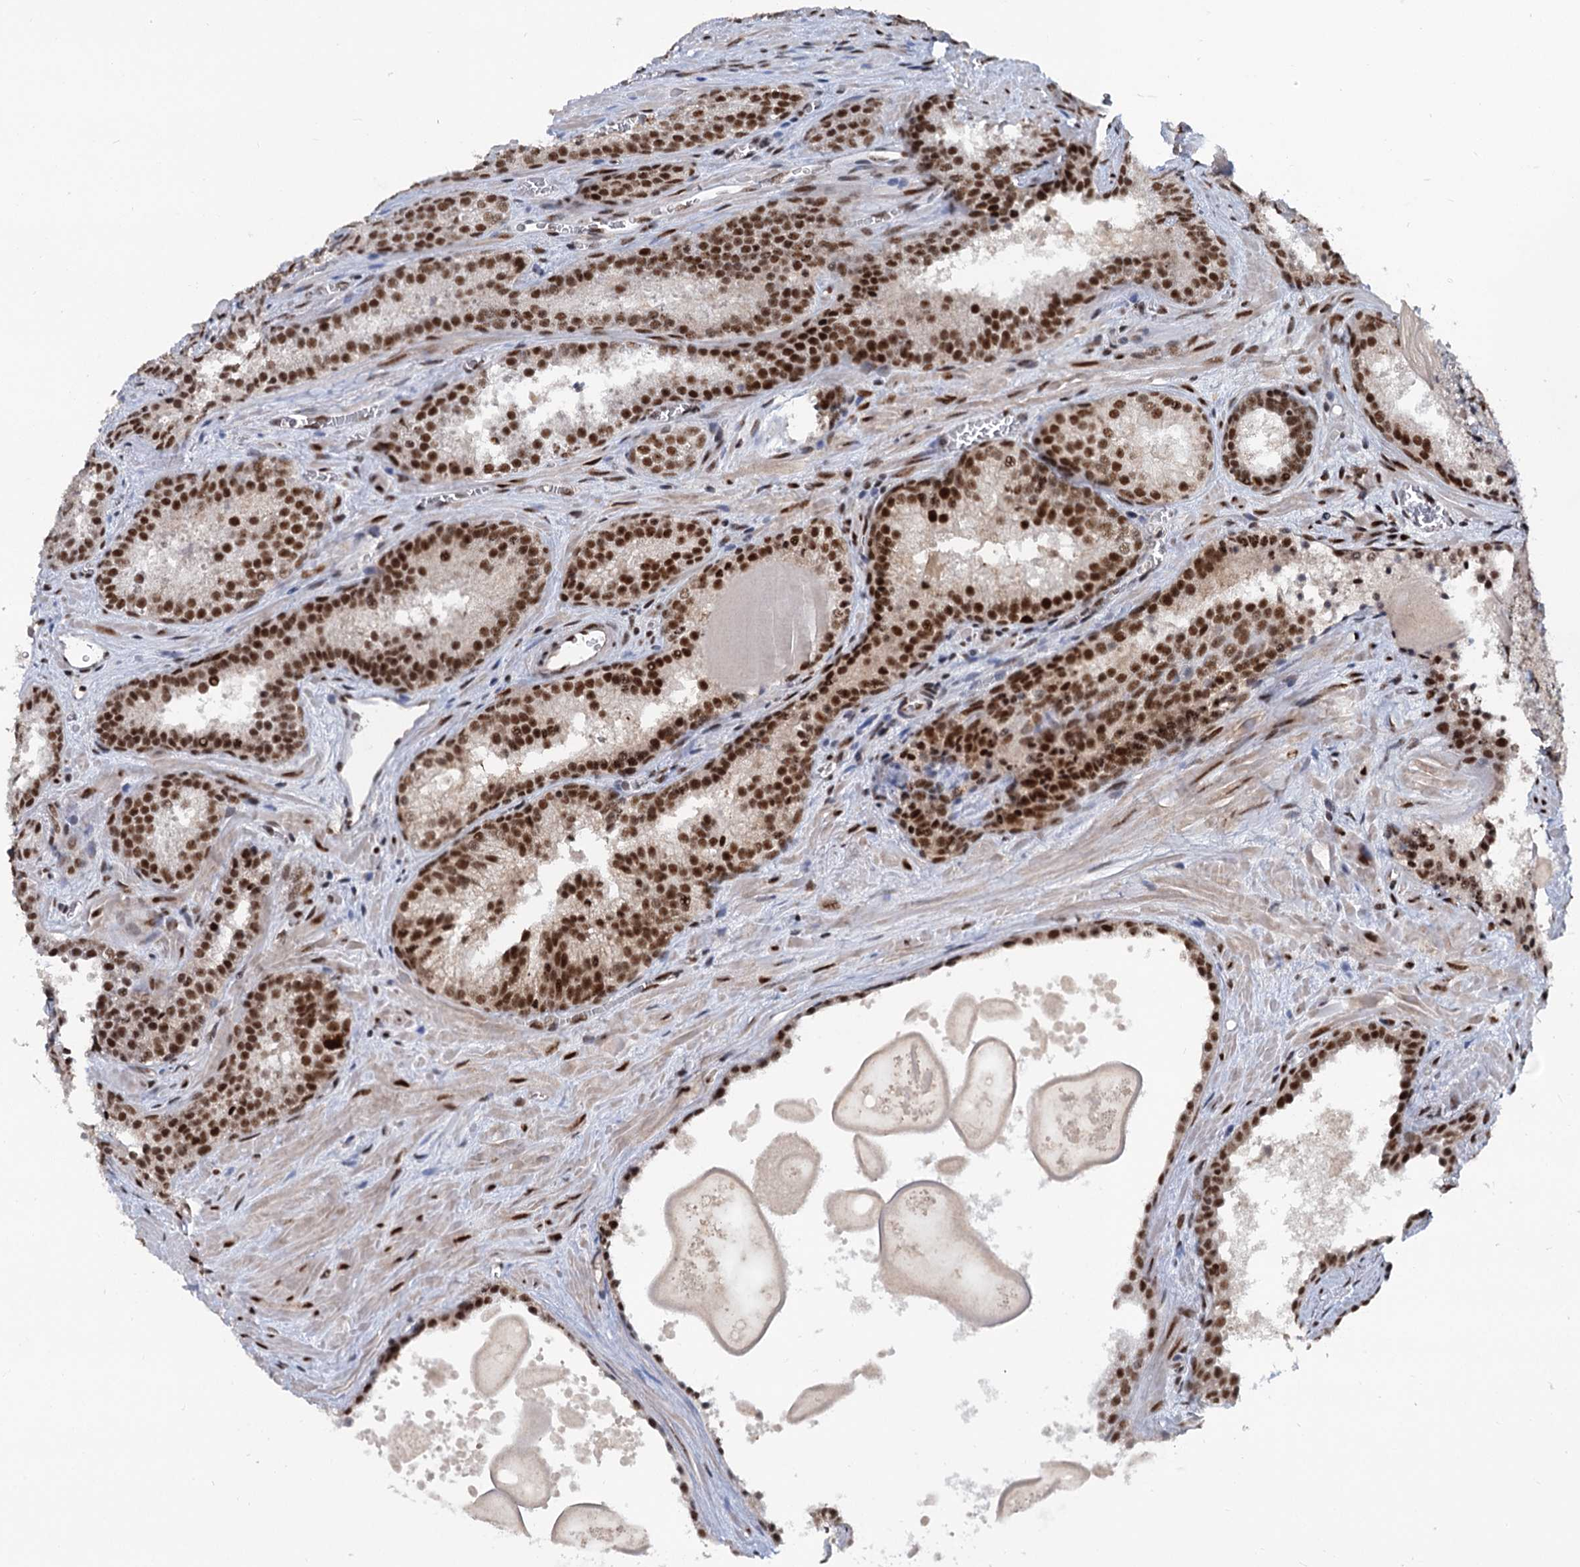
{"staining": {"intensity": "strong", "quantity": ">75%", "location": "nuclear"}, "tissue": "prostate cancer", "cell_type": "Tumor cells", "image_type": "cancer", "snomed": [{"axis": "morphology", "description": "Adenocarcinoma, High grade"}, {"axis": "topography", "description": "Prostate"}], "caption": "Protein staining of prostate adenocarcinoma (high-grade) tissue demonstrates strong nuclear positivity in approximately >75% of tumor cells. (brown staining indicates protein expression, while blue staining denotes nuclei).", "gene": "WBP4", "patient": {"sex": "male", "age": 66}}